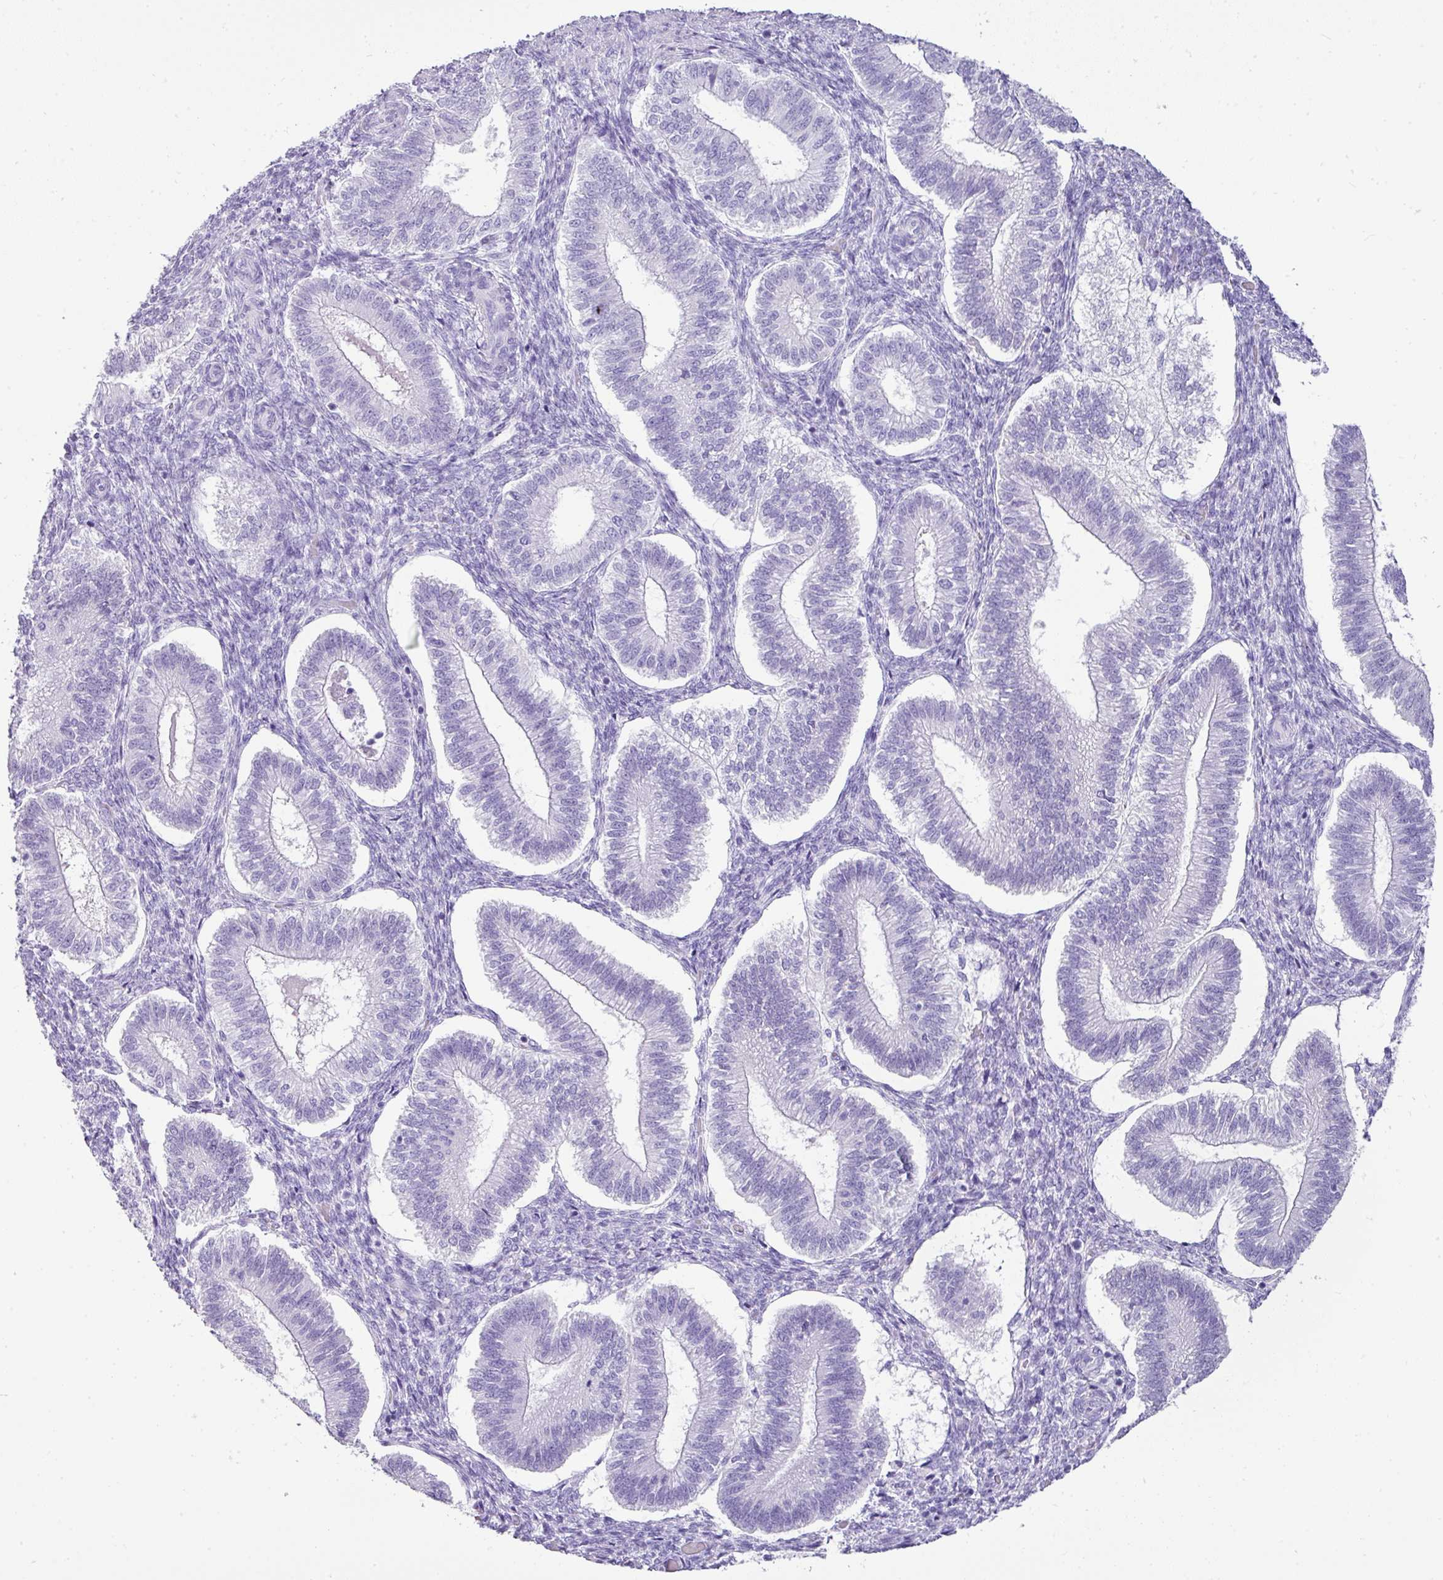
{"staining": {"intensity": "negative", "quantity": "none", "location": "none"}, "tissue": "endometrium", "cell_type": "Cells in endometrial stroma", "image_type": "normal", "snomed": [{"axis": "morphology", "description": "Normal tissue, NOS"}, {"axis": "topography", "description": "Endometrium"}], "caption": "A histopathology image of human endometrium is negative for staining in cells in endometrial stroma. Nuclei are stained in blue.", "gene": "BCL11A", "patient": {"sex": "female", "age": 25}}